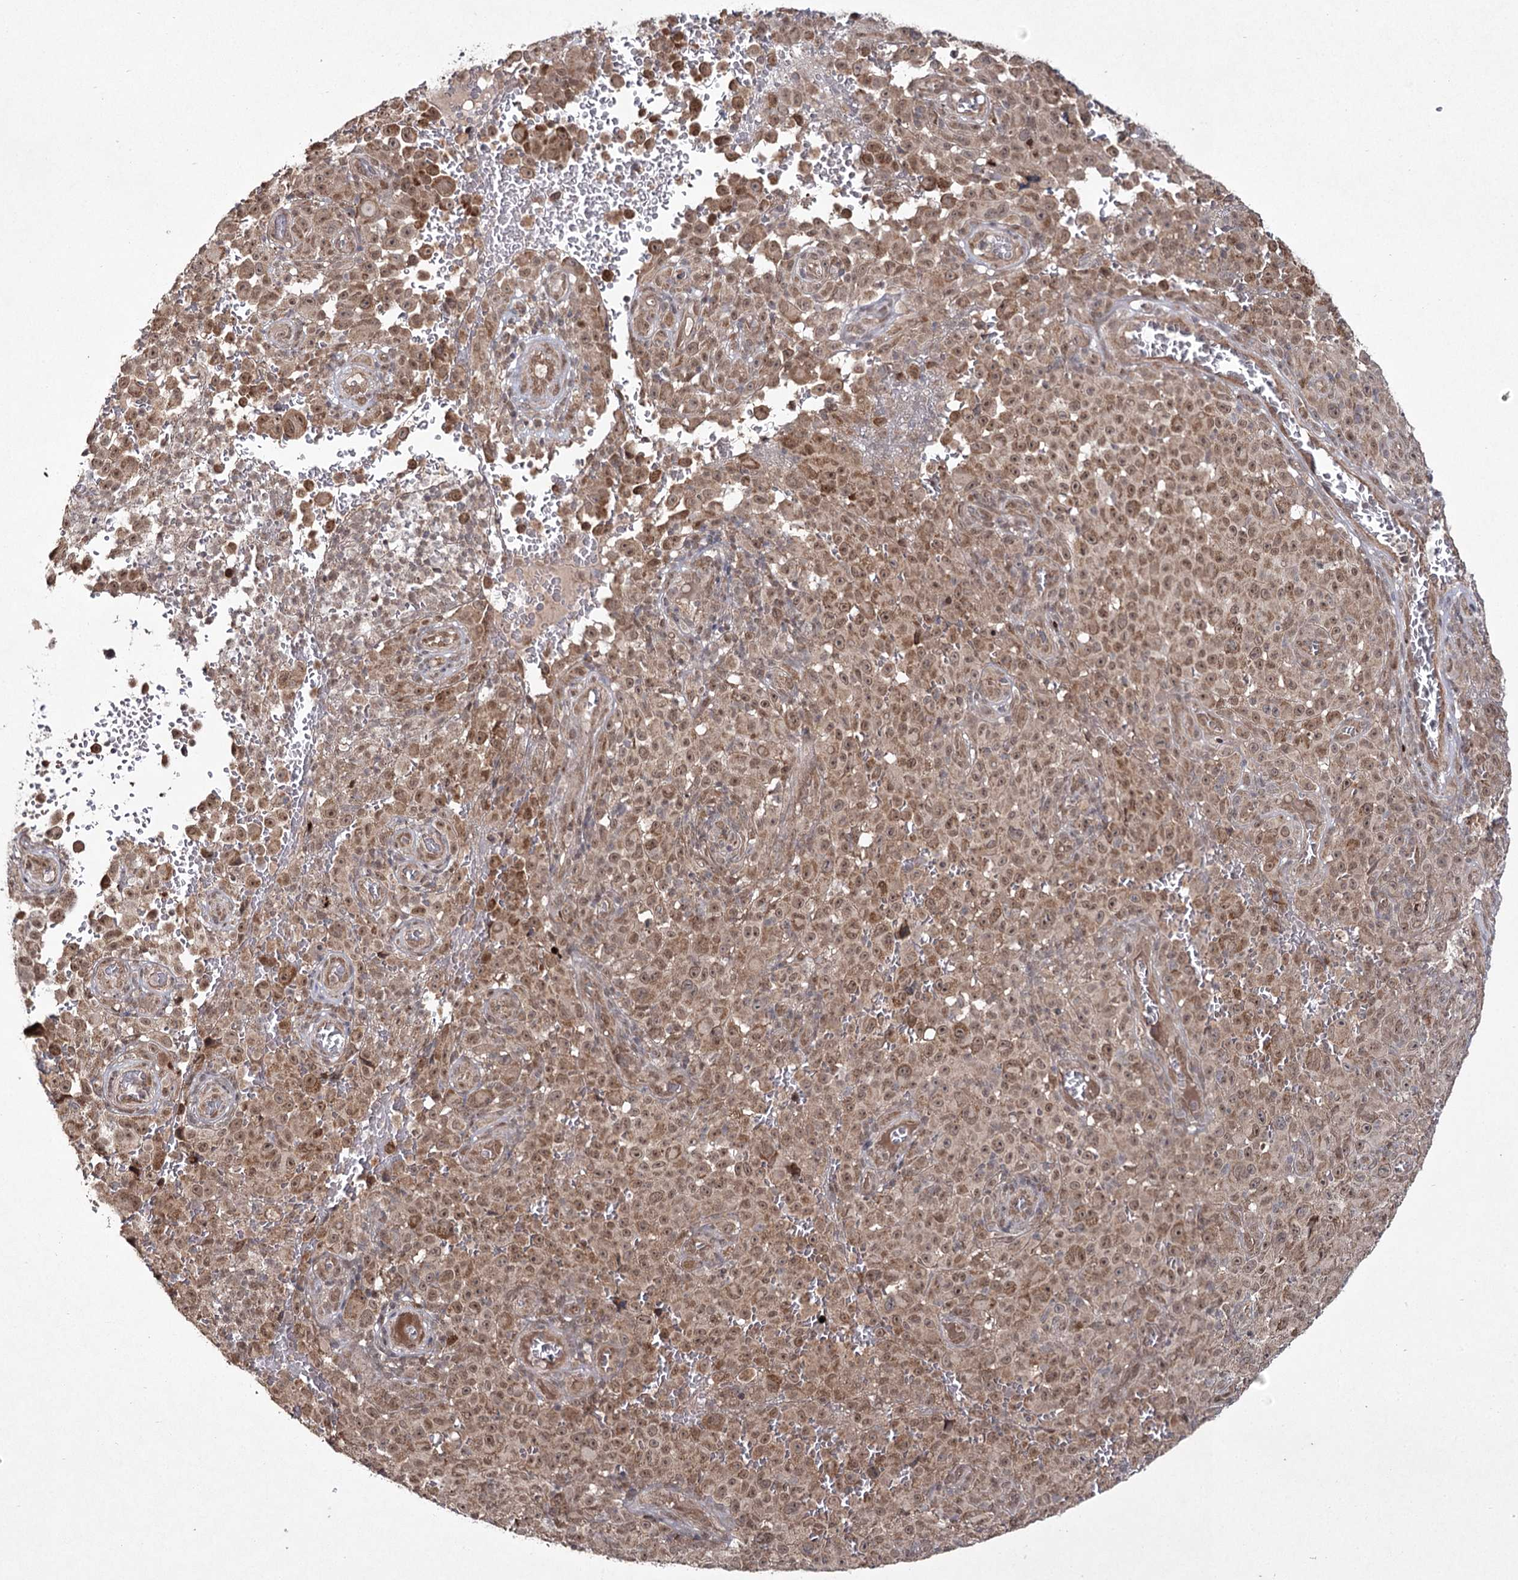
{"staining": {"intensity": "moderate", "quantity": ">75%", "location": "cytoplasmic/membranous,nuclear"}, "tissue": "melanoma", "cell_type": "Tumor cells", "image_type": "cancer", "snomed": [{"axis": "morphology", "description": "Malignant melanoma, NOS"}, {"axis": "topography", "description": "Skin"}], "caption": "Melanoma stained with IHC demonstrates moderate cytoplasmic/membranous and nuclear staining in about >75% of tumor cells. The protein of interest is shown in brown color, while the nuclei are stained blue.", "gene": "TRNT1", "patient": {"sex": "female", "age": 82}}